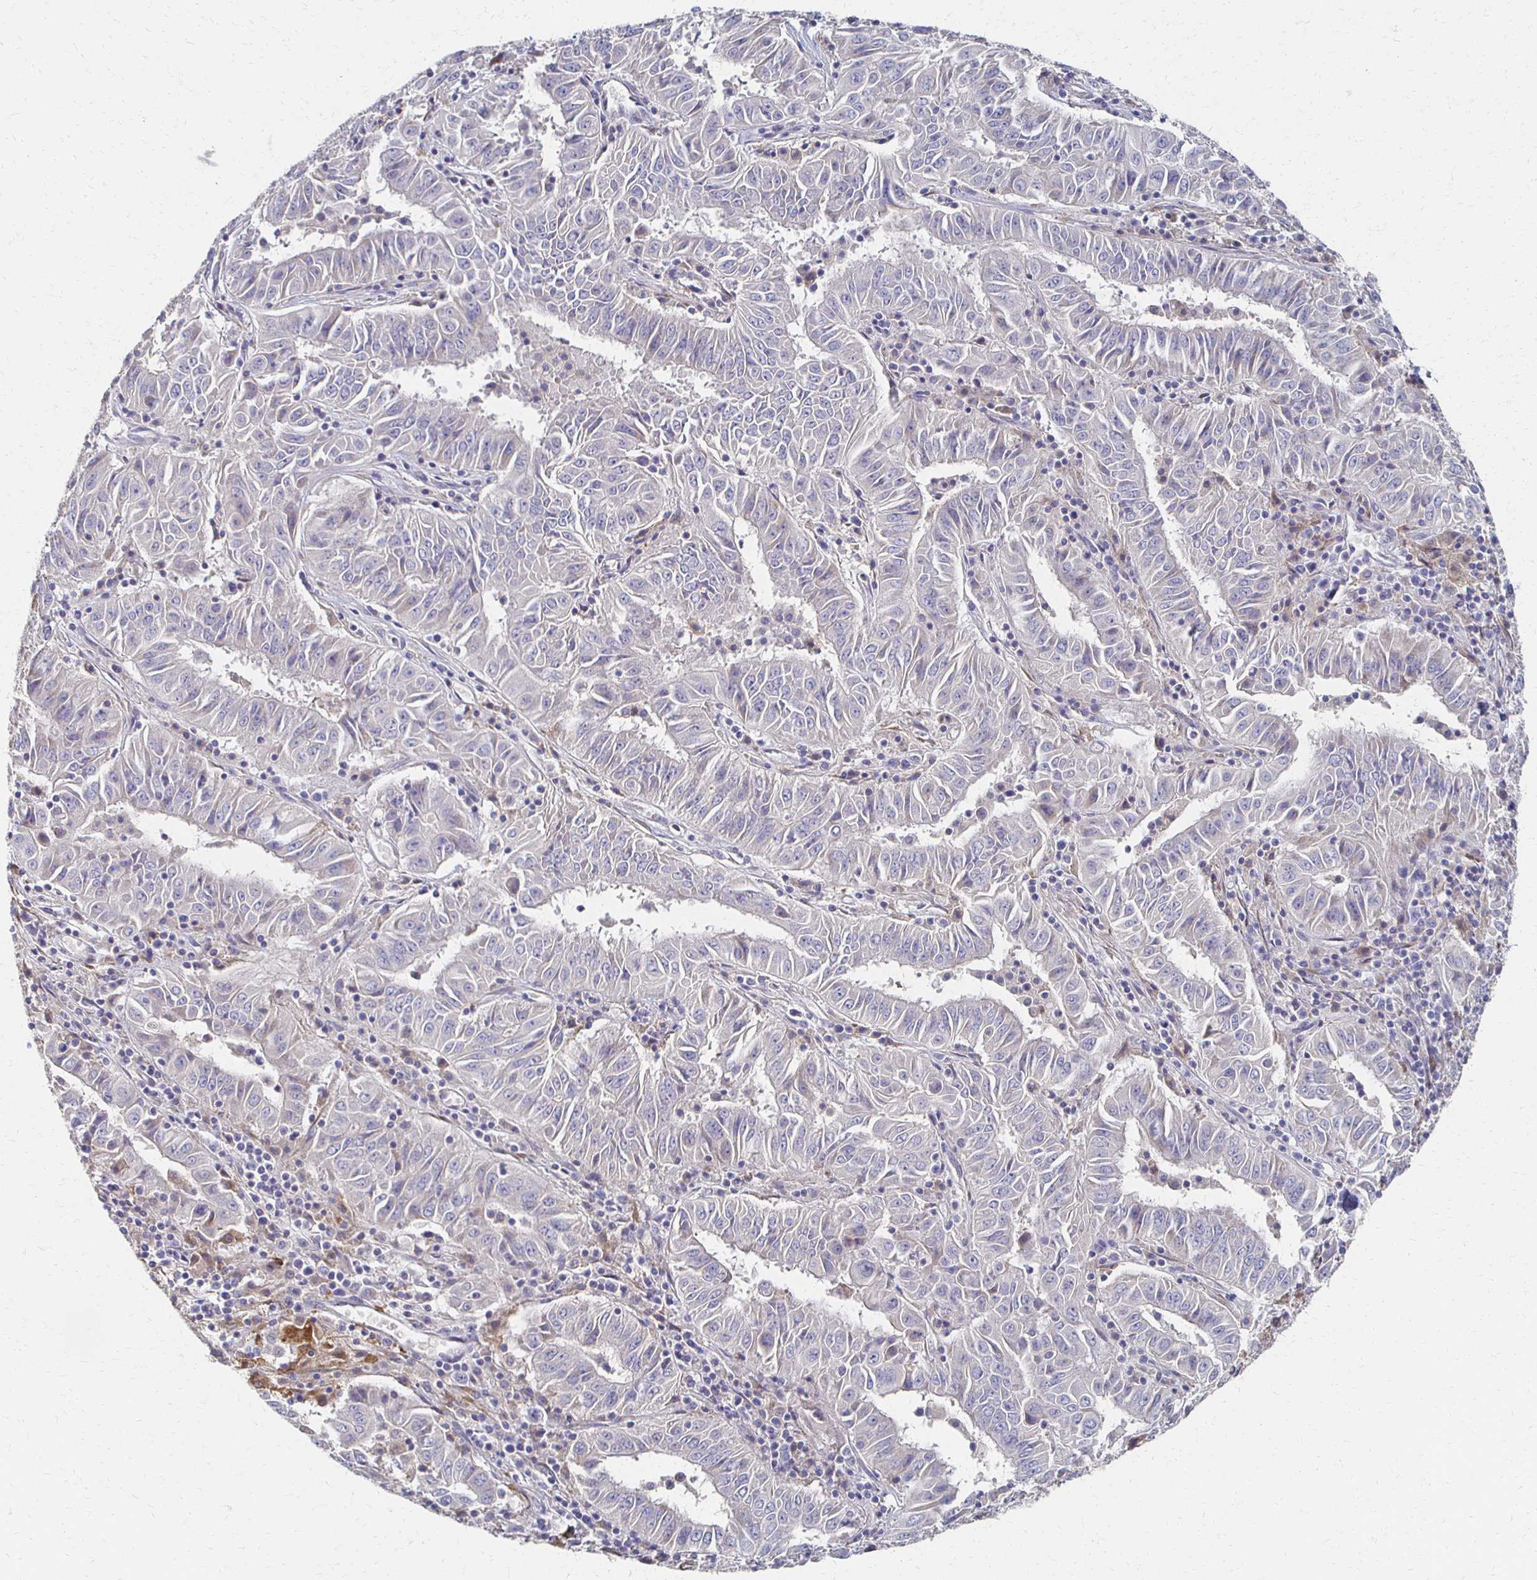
{"staining": {"intensity": "negative", "quantity": "none", "location": "none"}, "tissue": "pancreatic cancer", "cell_type": "Tumor cells", "image_type": "cancer", "snomed": [{"axis": "morphology", "description": "Adenocarcinoma, NOS"}, {"axis": "topography", "description": "Pancreas"}], "caption": "Pancreatic adenocarcinoma stained for a protein using IHC demonstrates no expression tumor cells.", "gene": "CX3CR1", "patient": {"sex": "male", "age": 63}}